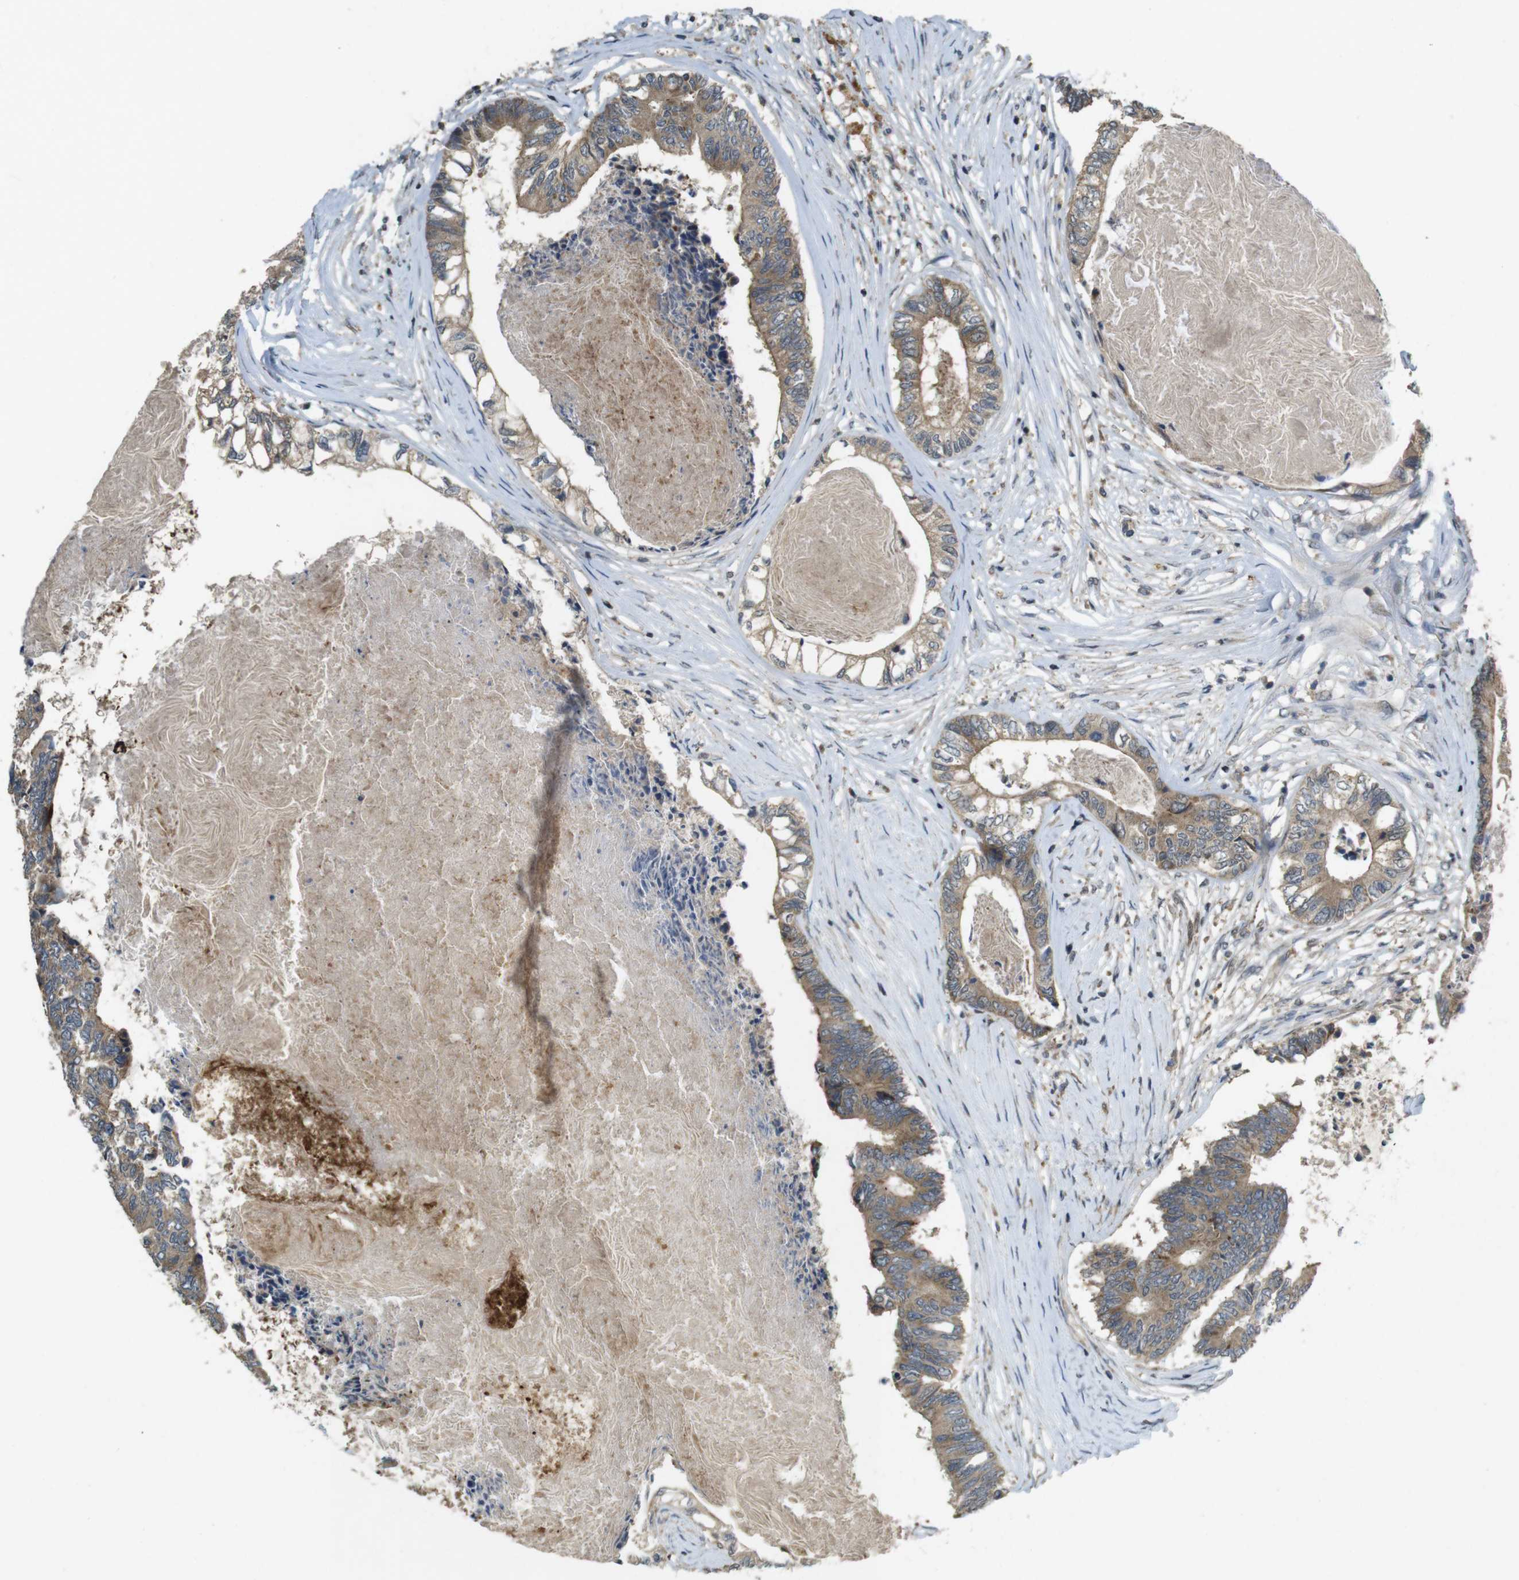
{"staining": {"intensity": "moderate", "quantity": ">75%", "location": "cytoplasmic/membranous"}, "tissue": "colorectal cancer", "cell_type": "Tumor cells", "image_type": "cancer", "snomed": [{"axis": "morphology", "description": "Adenocarcinoma, NOS"}, {"axis": "topography", "description": "Rectum"}], "caption": "Colorectal adenocarcinoma was stained to show a protein in brown. There is medium levels of moderate cytoplasmic/membranous staining in approximately >75% of tumor cells.", "gene": "TMX3", "patient": {"sex": "male", "age": 63}}